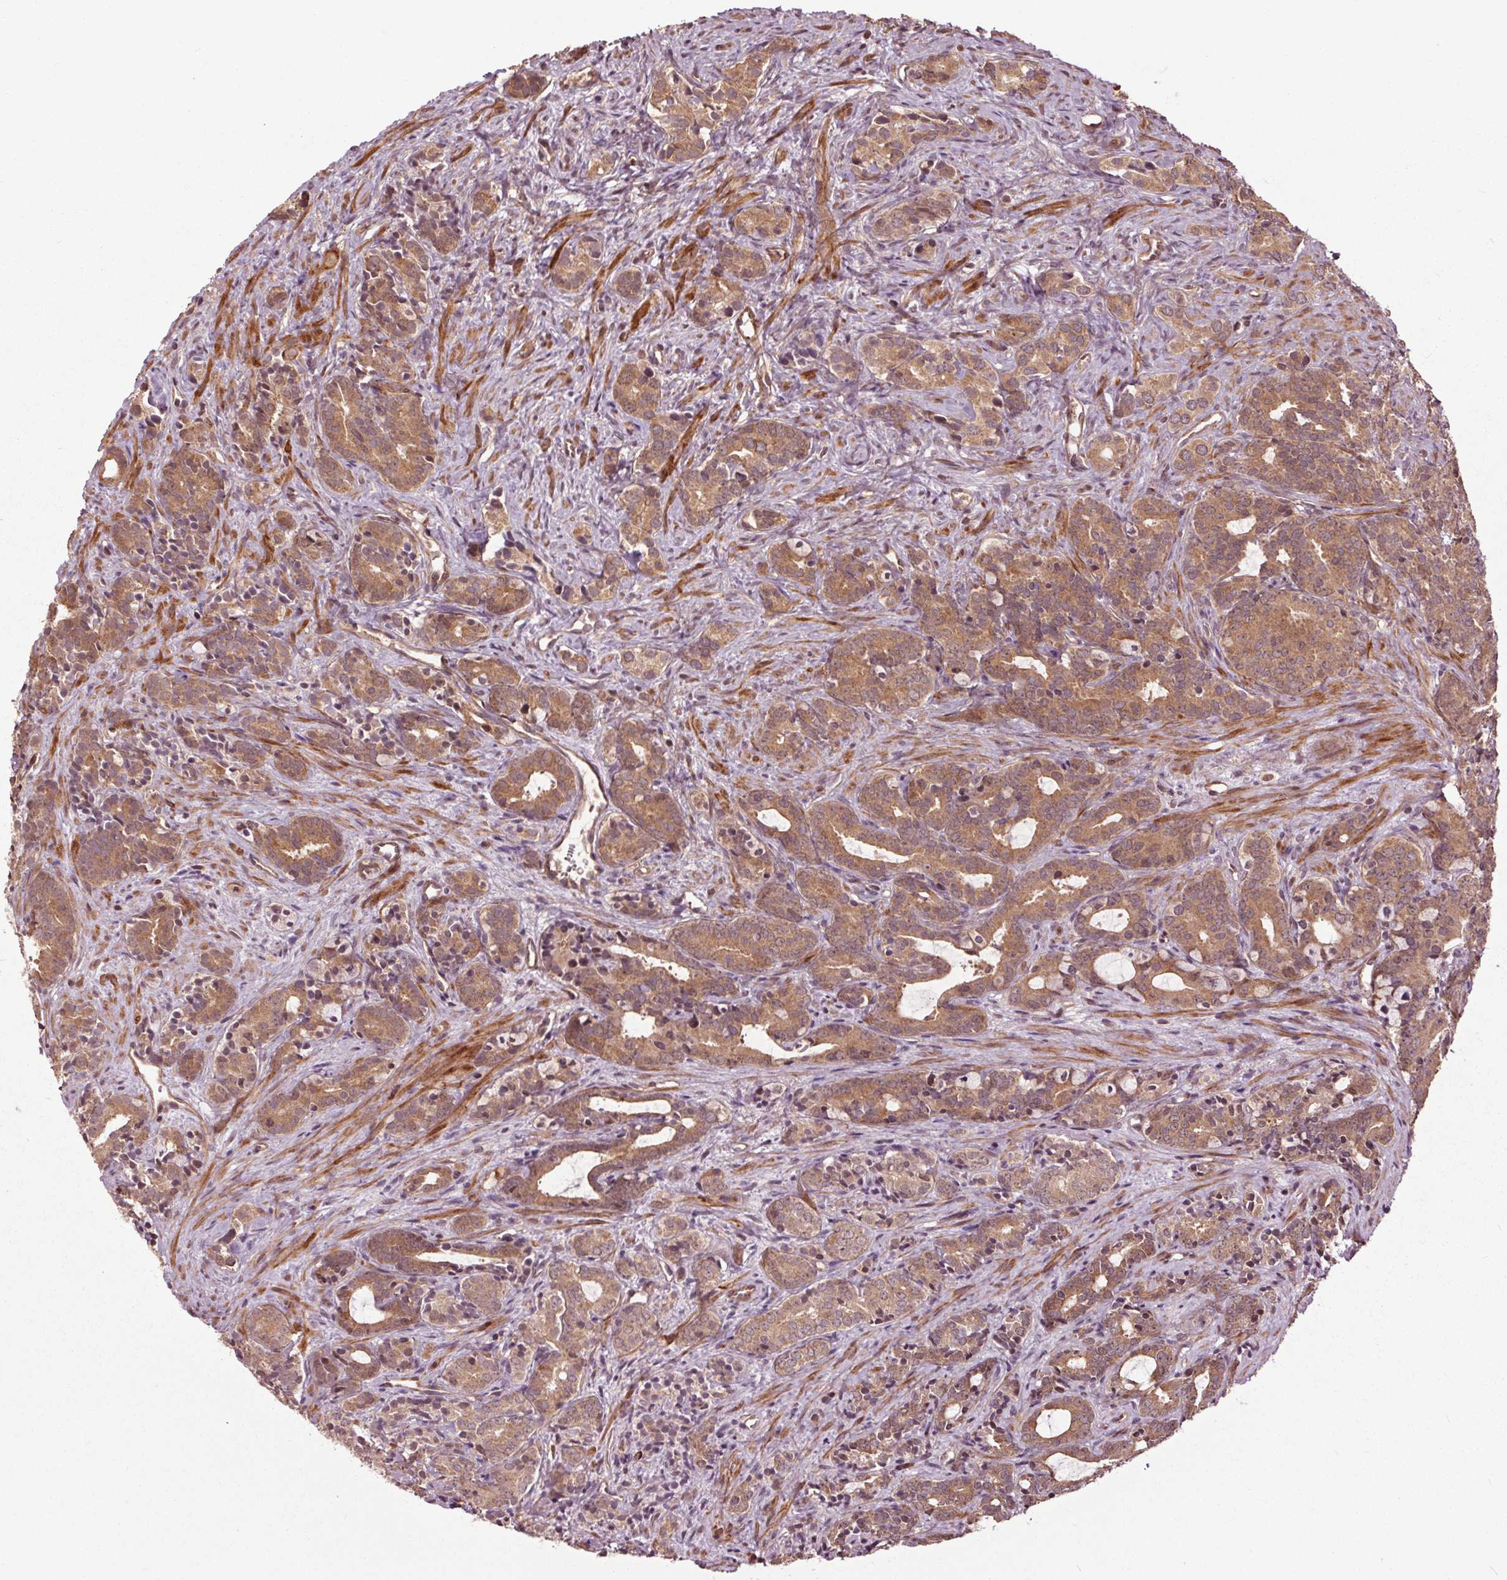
{"staining": {"intensity": "moderate", "quantity": ">75%", "location": "cytoplasmic/membranous"}, "tissue": "prostate cancer", "cell_type": "Tumor cells", "image_type": "cancer", "snomed": [{"axis": "morphology", "description": "Adenocarcinoma, High grade"}, {"axis": "topography", "description": "Prostate"}], "caption": "DAB (3,3'-diaminobenzidine) immunohistochemical staining of human prostate adenocarcinoma (high-grade) displays moderate cytoplasmic/membranous protein positivity in approximately >75% of tumor cells.", "gene": "CEP95", "patient": {"sex": "male", "age": 84}}